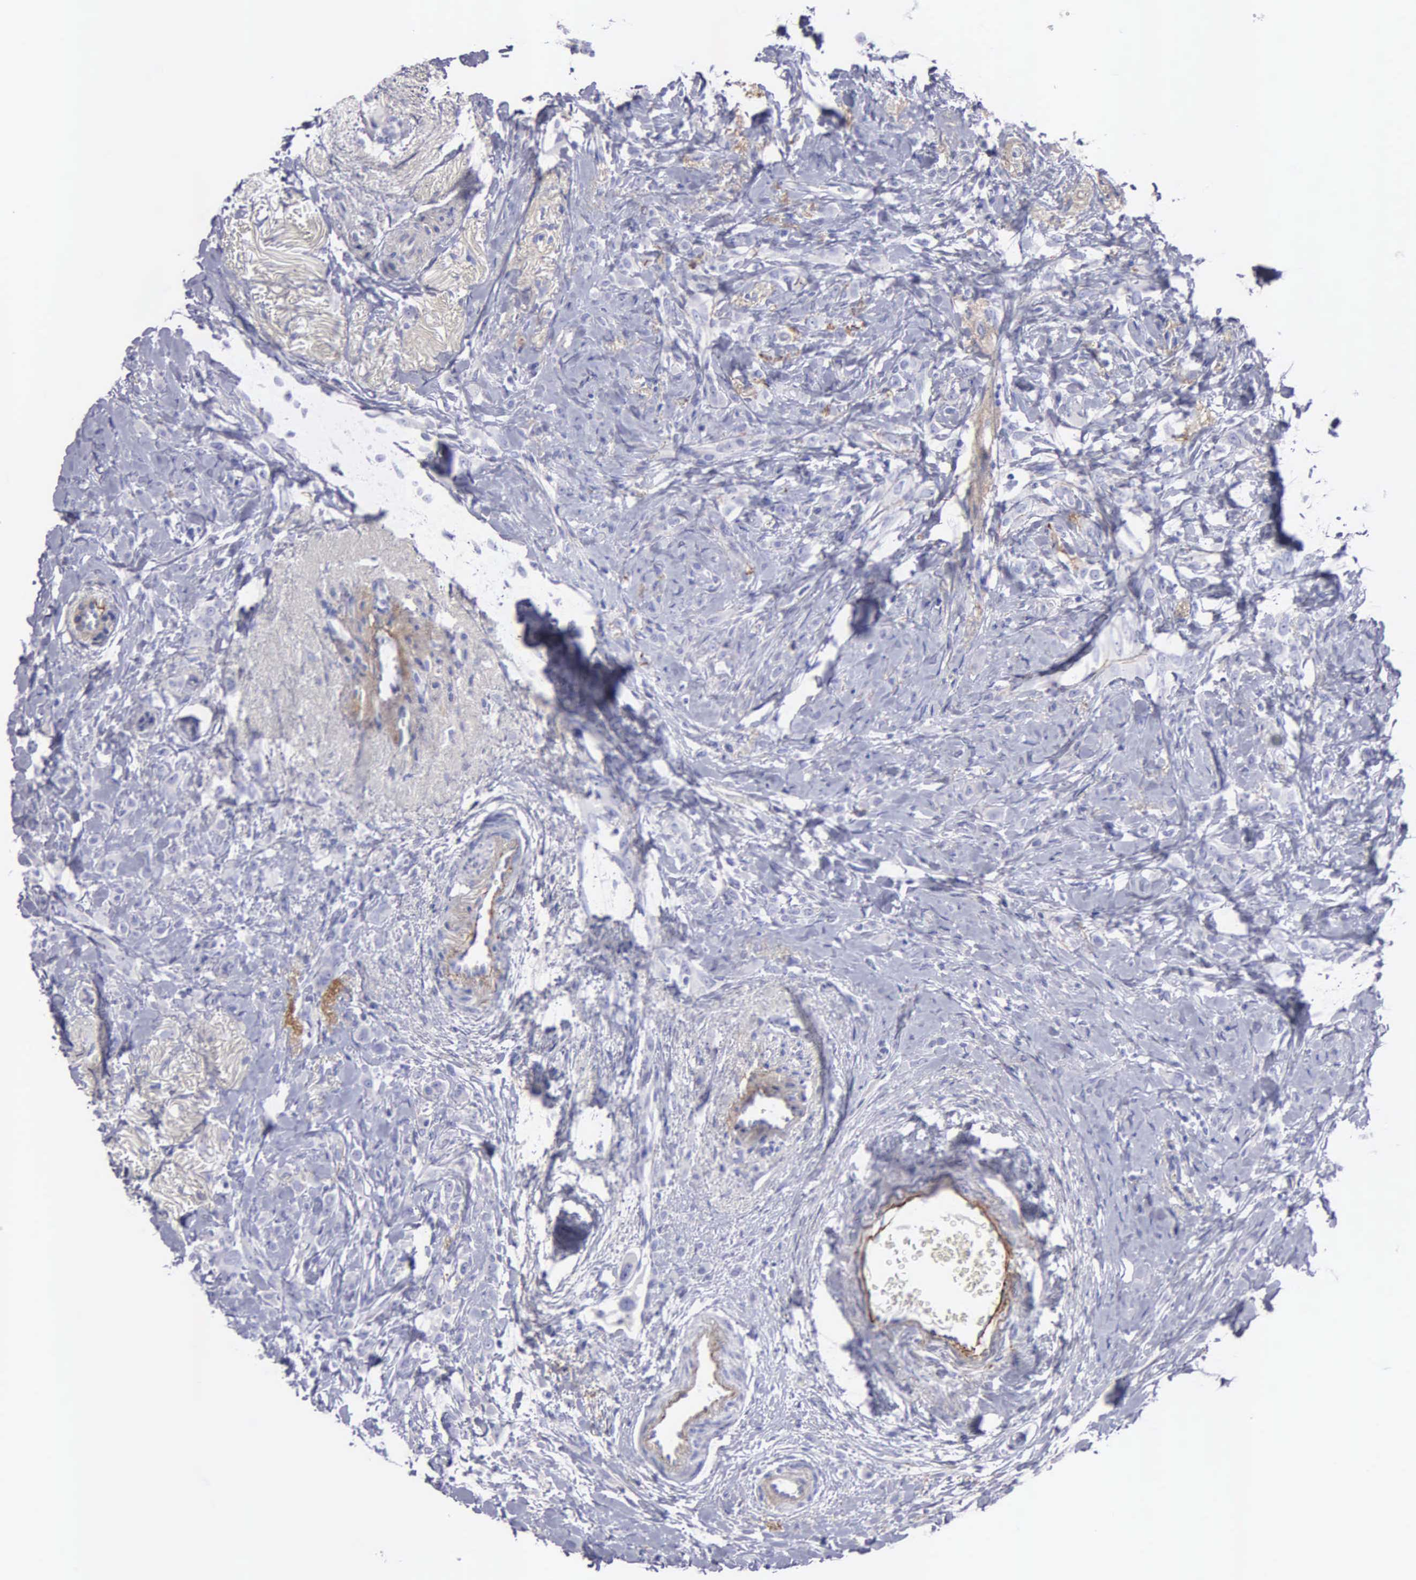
{"staining": {"intensity": "negative", "quantity": "none", "location": "none"}, "tissue": "breast cancer", "cell_type": "Tumor cells", "image_type": "cancer", "snomed": [{"axis": "morphology", "description": "Lobular carcinoma"}, {"axis": "topography", "description": "Breast"}], "caption": "Tumor cells are negative for brown protein staining in breast cancer.", "gene": "FBLN5", "patient": {"sex": "female", "age": 57}}